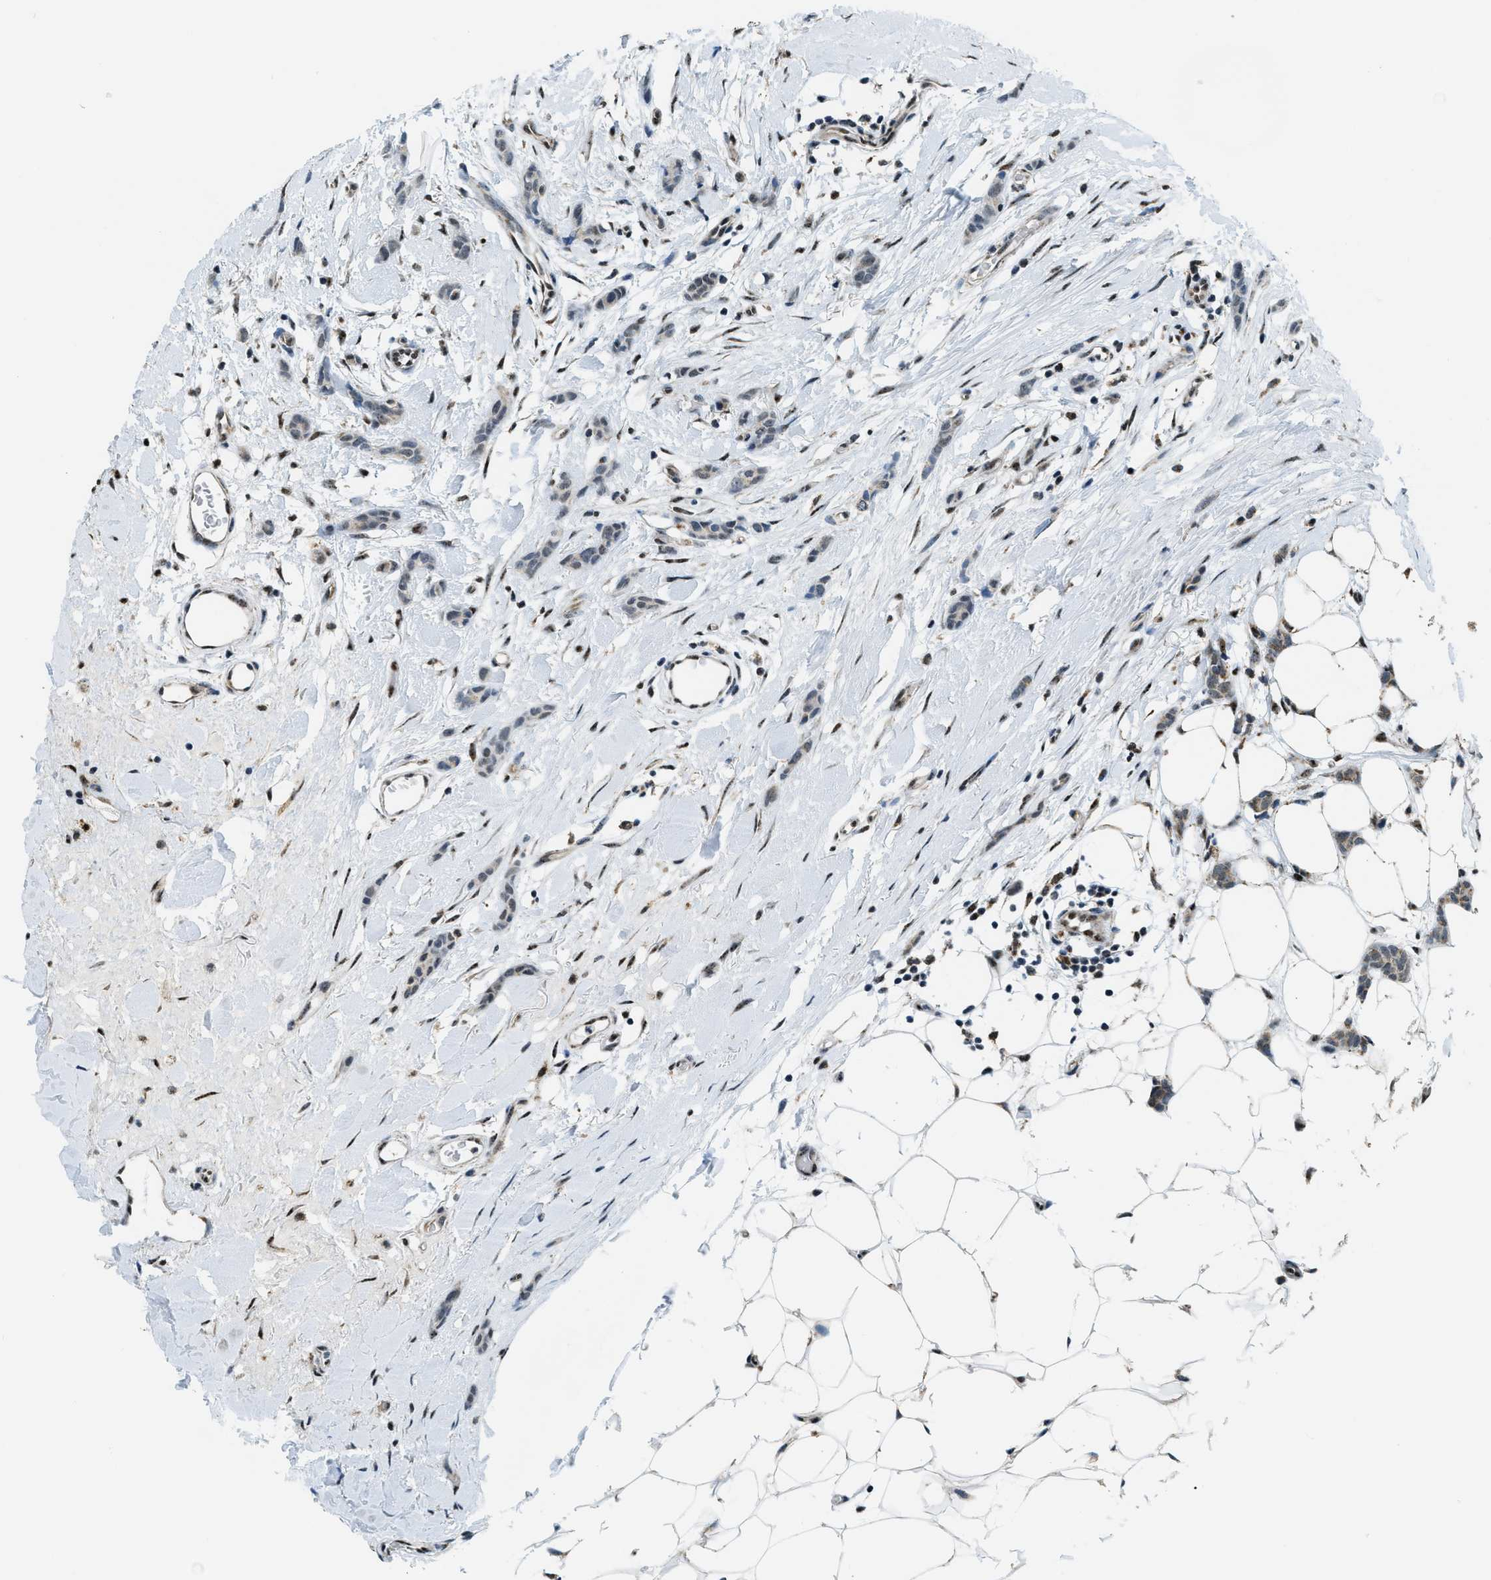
{"staining": {"intensity": "weak", "quantity": ">75%", "location": "cytoplasmic/membranous,nuclear"}, "tissue": "breast cancer", "cell_type": "Tumor cells", "image_type": "cancer", "snomed": [{"axis": "morphology", "description": "Lobular carcinoma"}, {"axis": "topography", "description": "Skin"}, {"axis": "topography", "description": "Breast"}], "caption": "A photomicrograph of human breast lobular carcinoma stained for a protein shows weak cytoplasmic/membranous and nuclear brown staining in tumor cells. (DAB (3,3'-diaminobenzidine) IHC, brown staining for protein, blue staining for nuclei).", "gene": "SP100", "patient": {"sex": "female", "age": 46}}